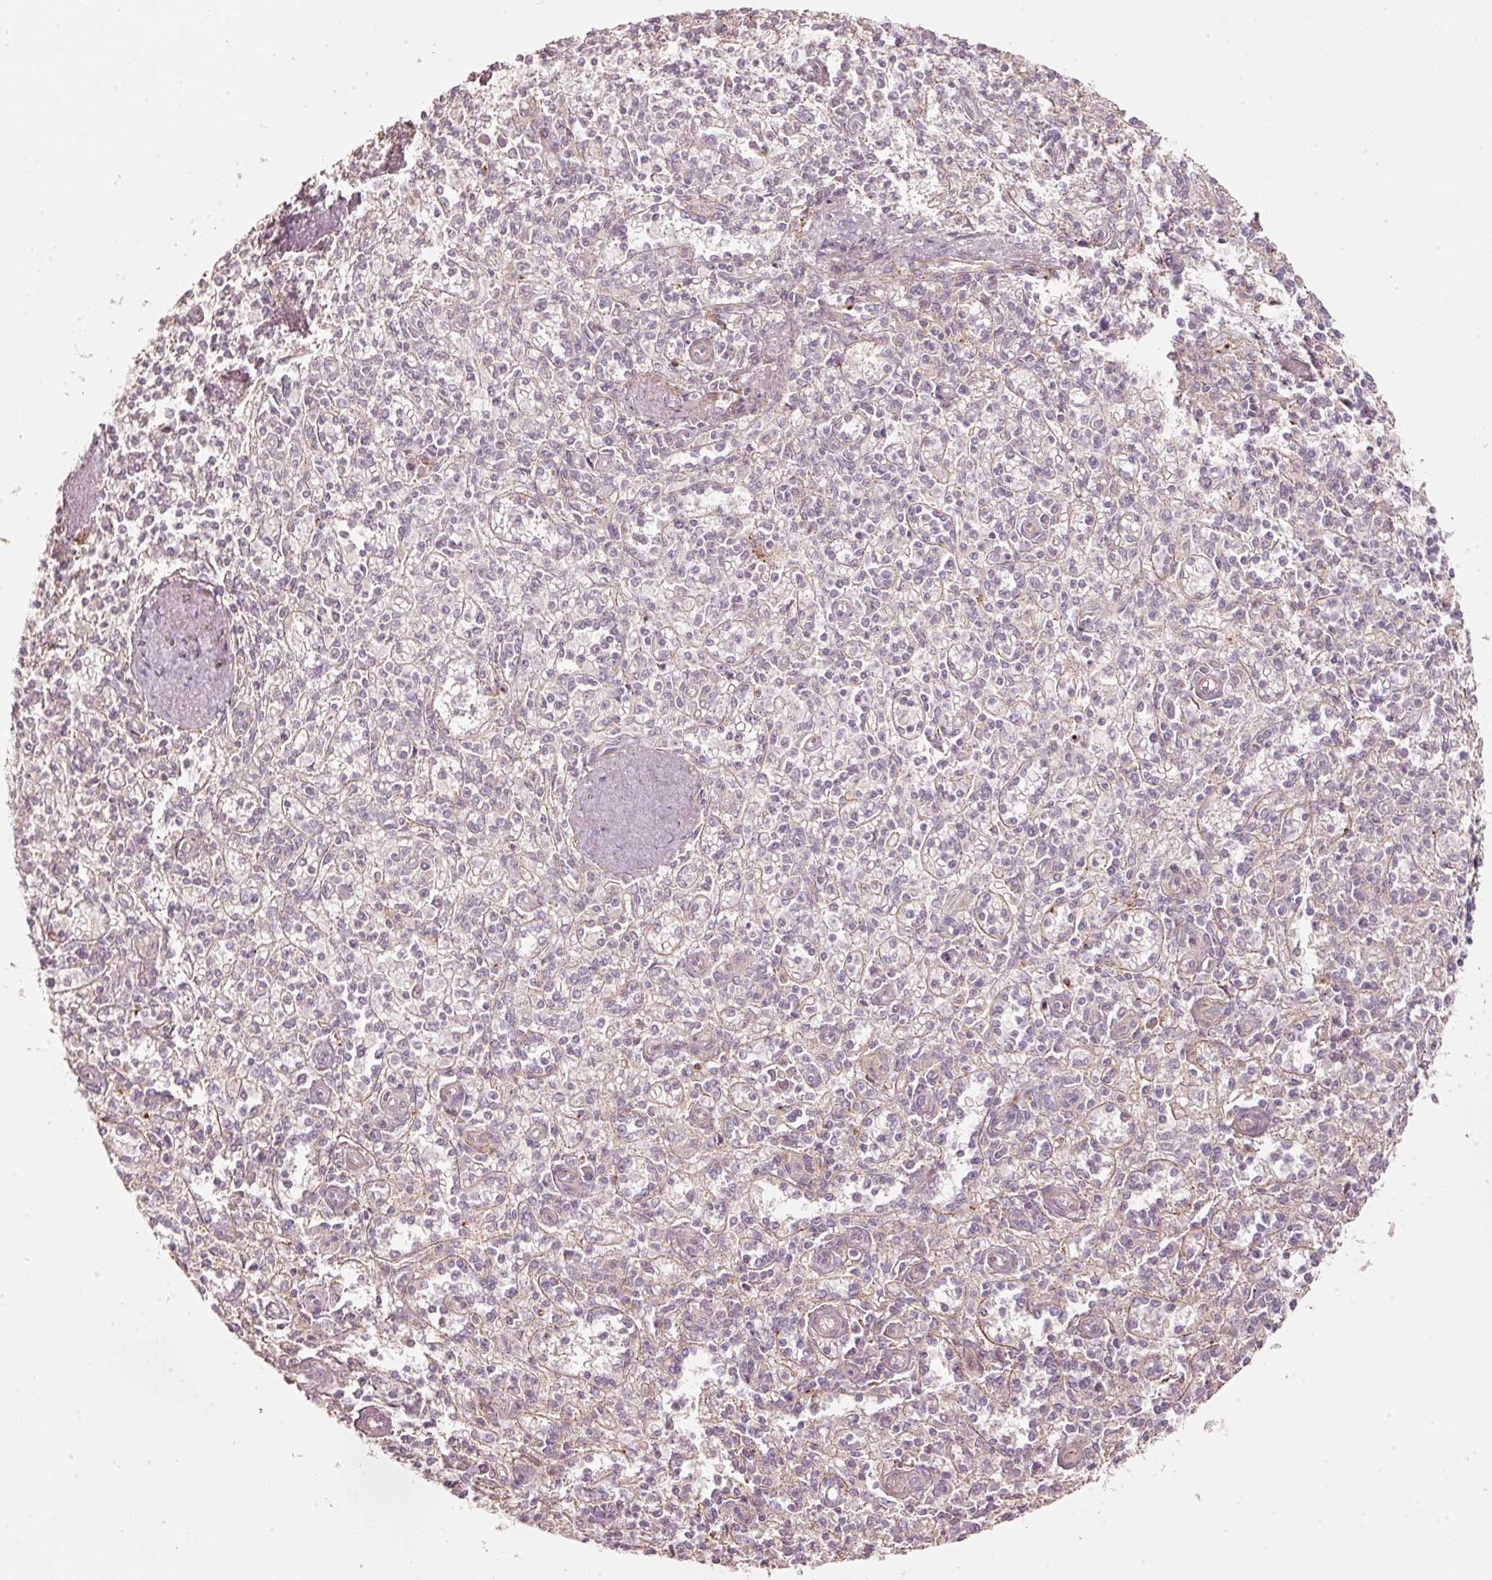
{"staining": {"intensity": "negative", "quantity": "none", "location": "none"}, "tissue": "spleen", "cell_type": "Cells in red pulp", "image_type": "normal", "snomed": [{"axis": "morphology", "description": "Normal tissue, NOS"}, {"axis": "topography", "description": "Spleen"}], "caption": "Human spleen stained for a protein using immunohistochemistry displays no expression in cells in red pulp.", "gene": "ARHGAP22", "patient": {"sex": "female", "age": 70}}